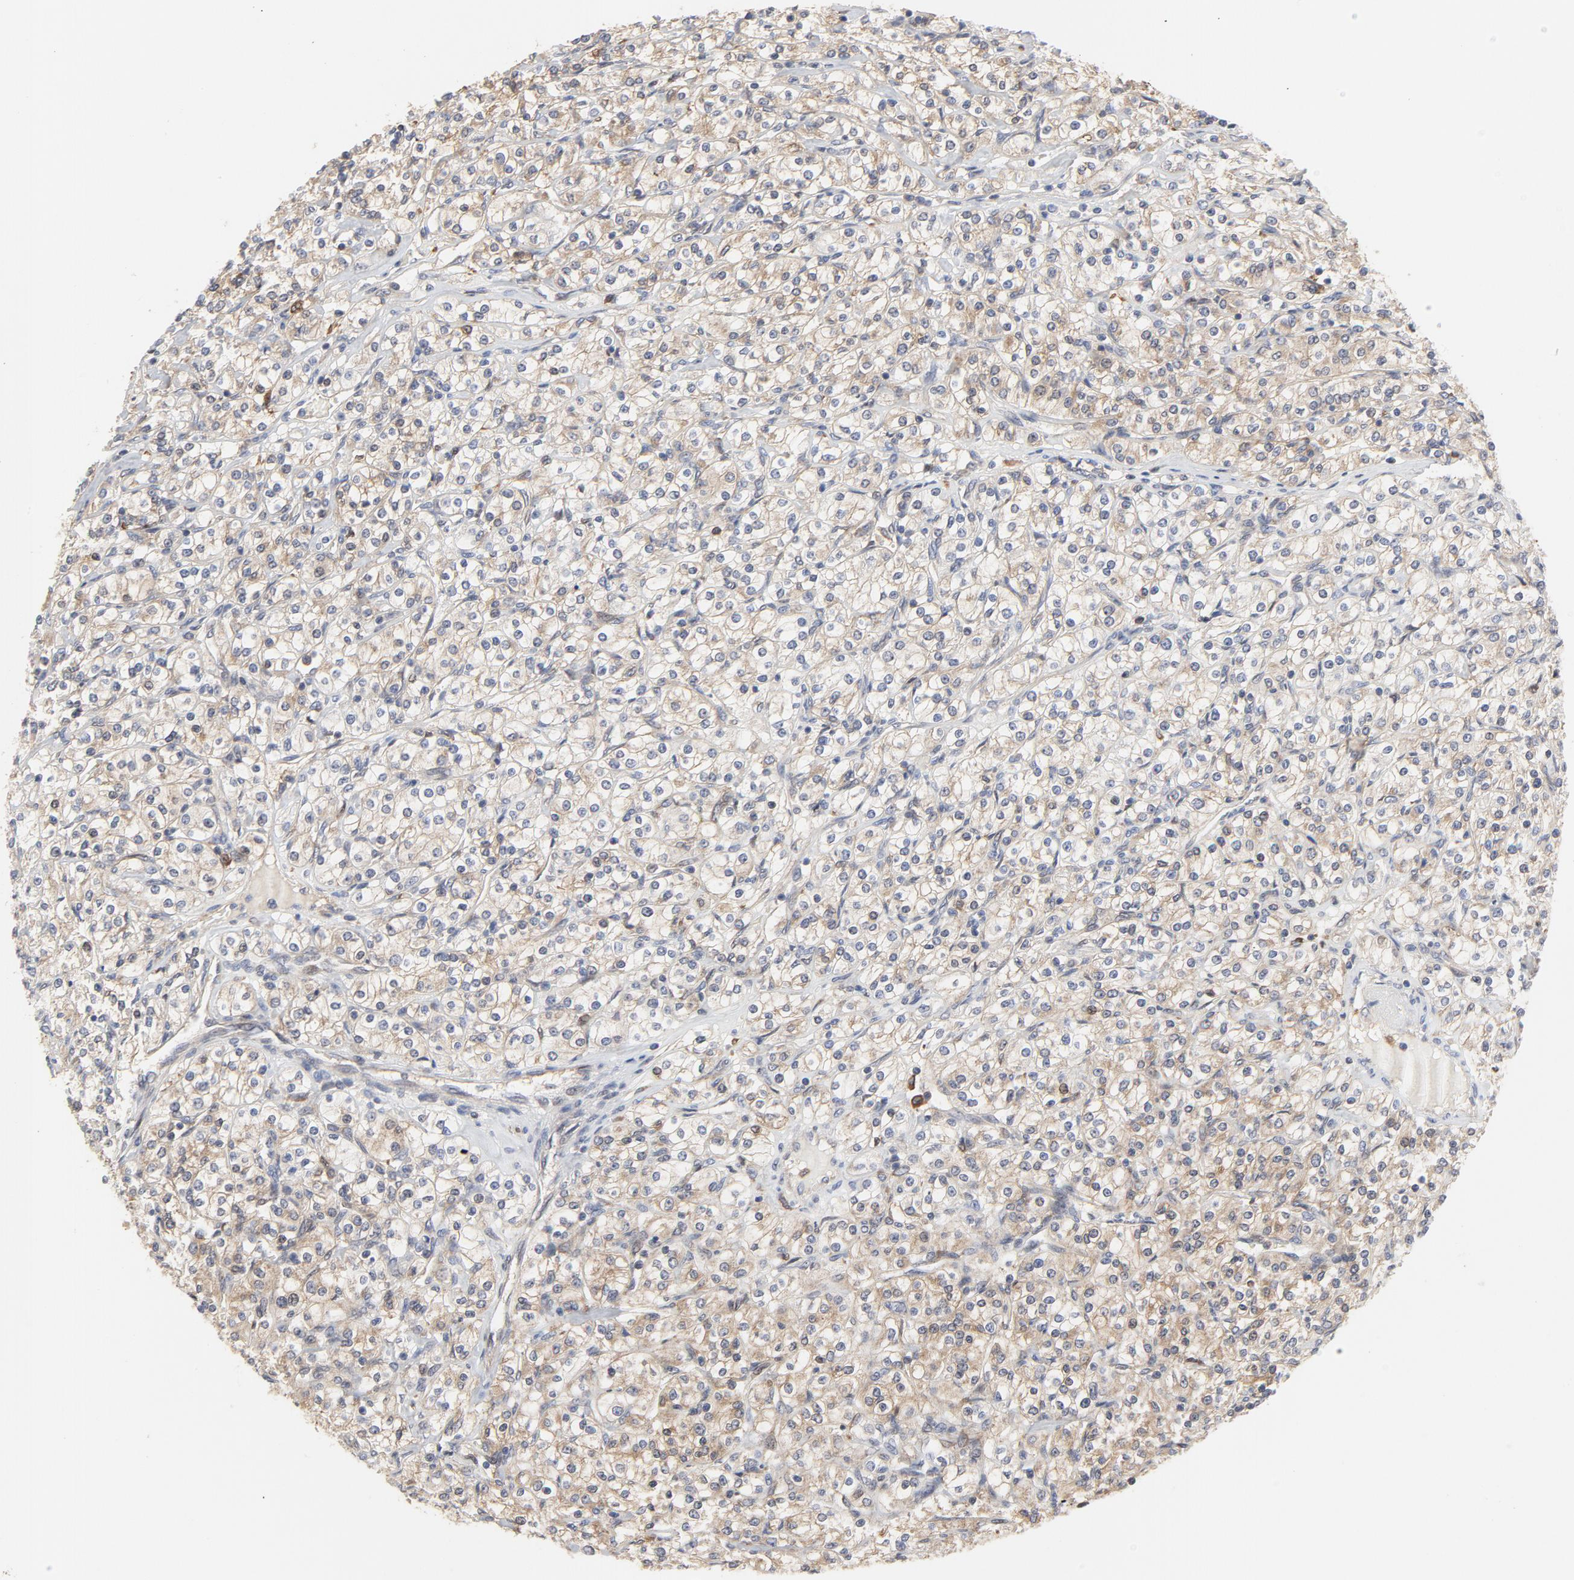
{"staining": {"intensity": "moderate", "quantity": ">75%", "location": "cytoplasmic/membranous"}, "tissue": "renal cancer", "cell_type": "Tumor cells", "image_type": "cancer", "snomed": [{"axis": "morphology", "description": "Adenocarcinoma, NOS"}, {"axis": "topography", "description": "Kidney"}], "caption": "Protein staining of adenocarcinoma (renal) tissue displays moderate cytoplasmic/membranous expression in approximately >75% of tumor cells. Nuclei are stained in blue.", "gene": "RAPGEF4", "patient": {"sex": "male", "age": 77}}